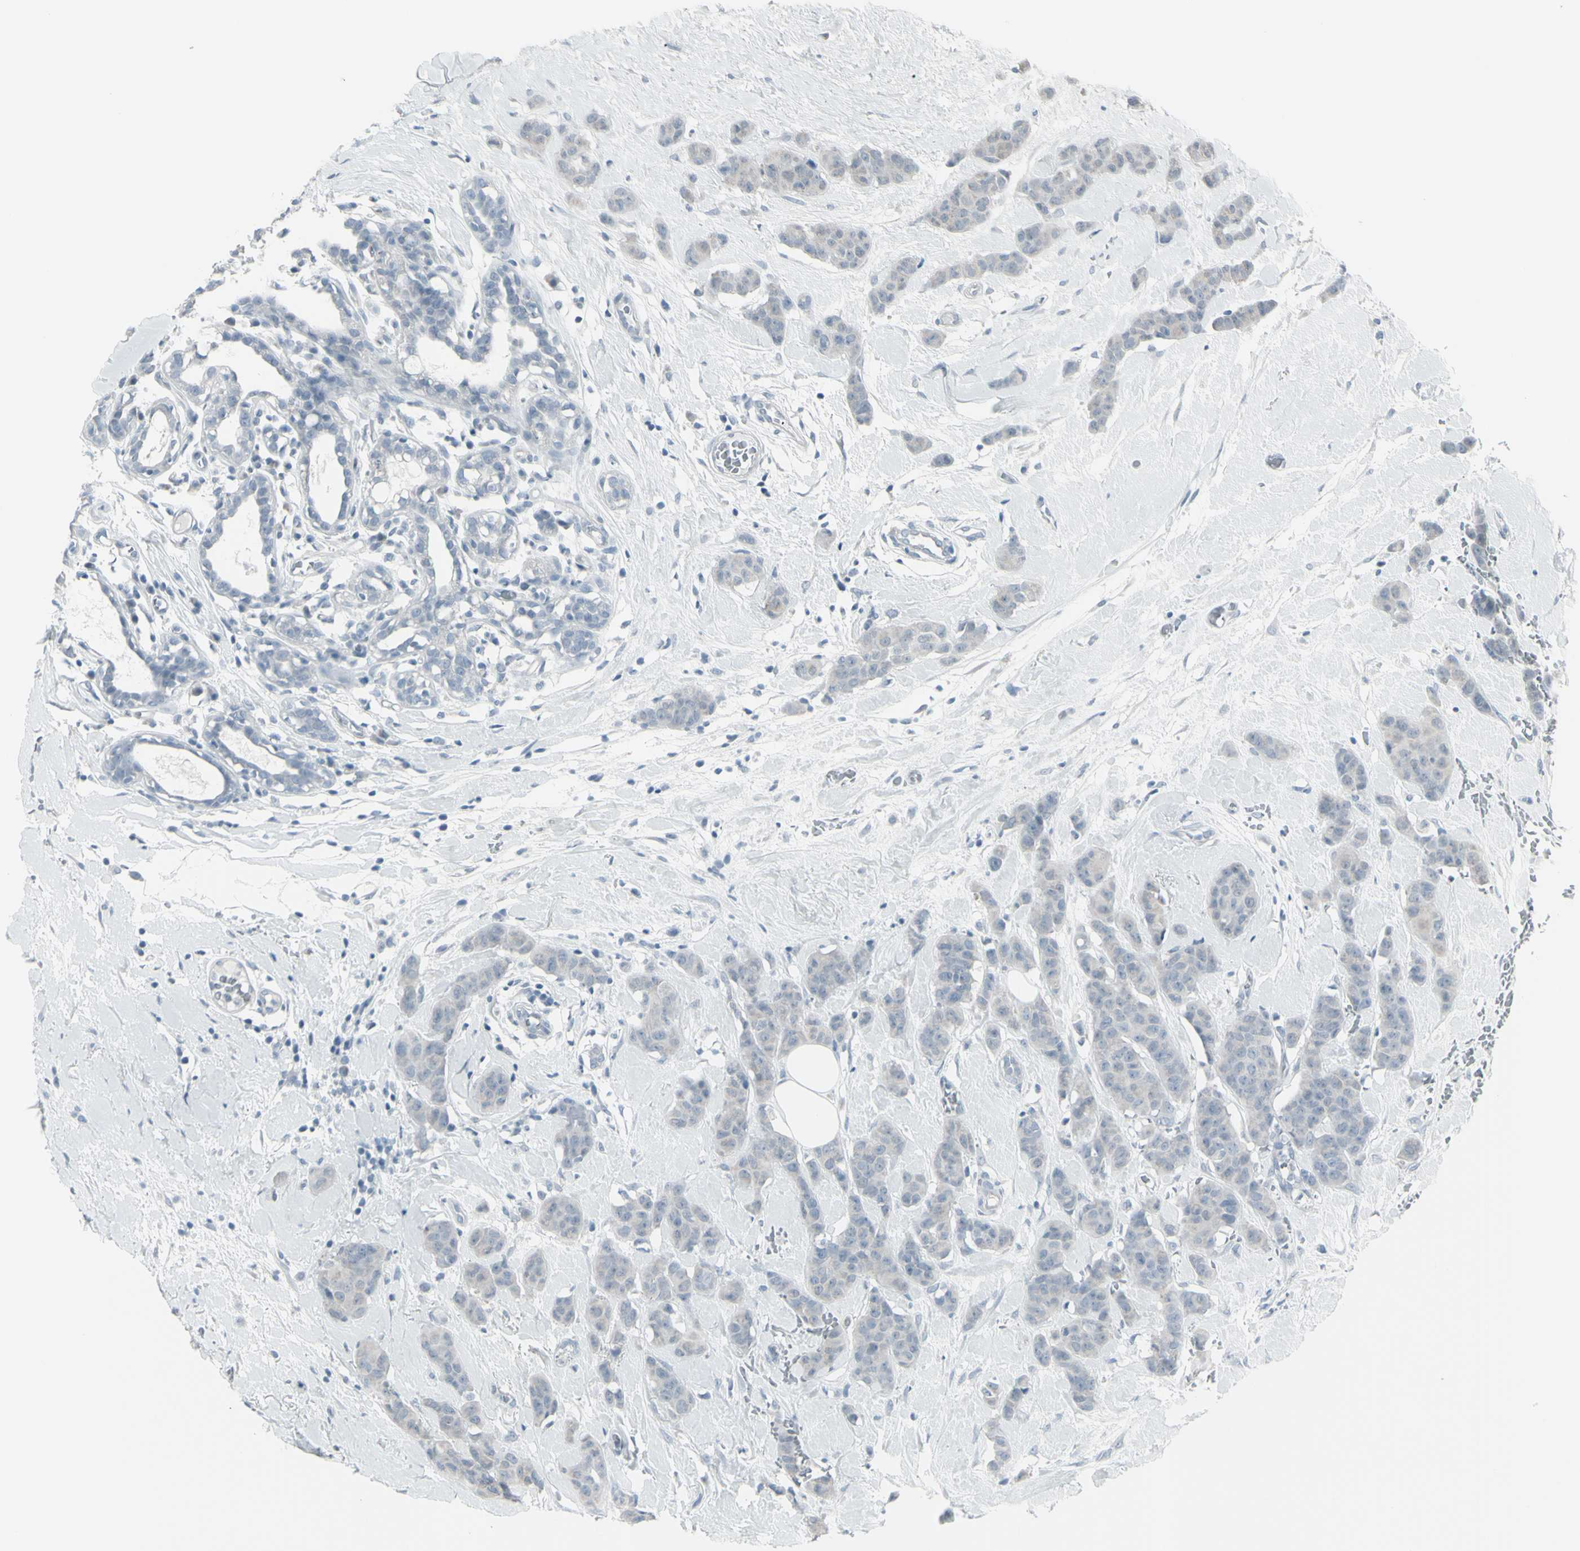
{"staining": {"intensity": "negative", "quantity": "none", "location": "none"}, "tissue": "breast cancer", "cell_type": "Tumor cells", "image_type": "cancer", "snomed": [{"axis": "morphology", "description": "Normal tissue, NOS"}, {"axis": "morphology", "description": "Duct carcinoma"}, {"axis": "topography", "description": "Breast"}], "caption": "This photomicrograph is of breast intraductal carcinoma stained with IHC to label a protein in brown with the nuclei are counter-stained blue. There is no expression in tumor cells. Brightfield microscopy of IHC stained with DAB (3,3'-diaminobenzidine) (brown) and hematoxylin (blue), captured at high magnification.", "gene": "RAB3A", "patient": {"sex": "female", "age": 40}}